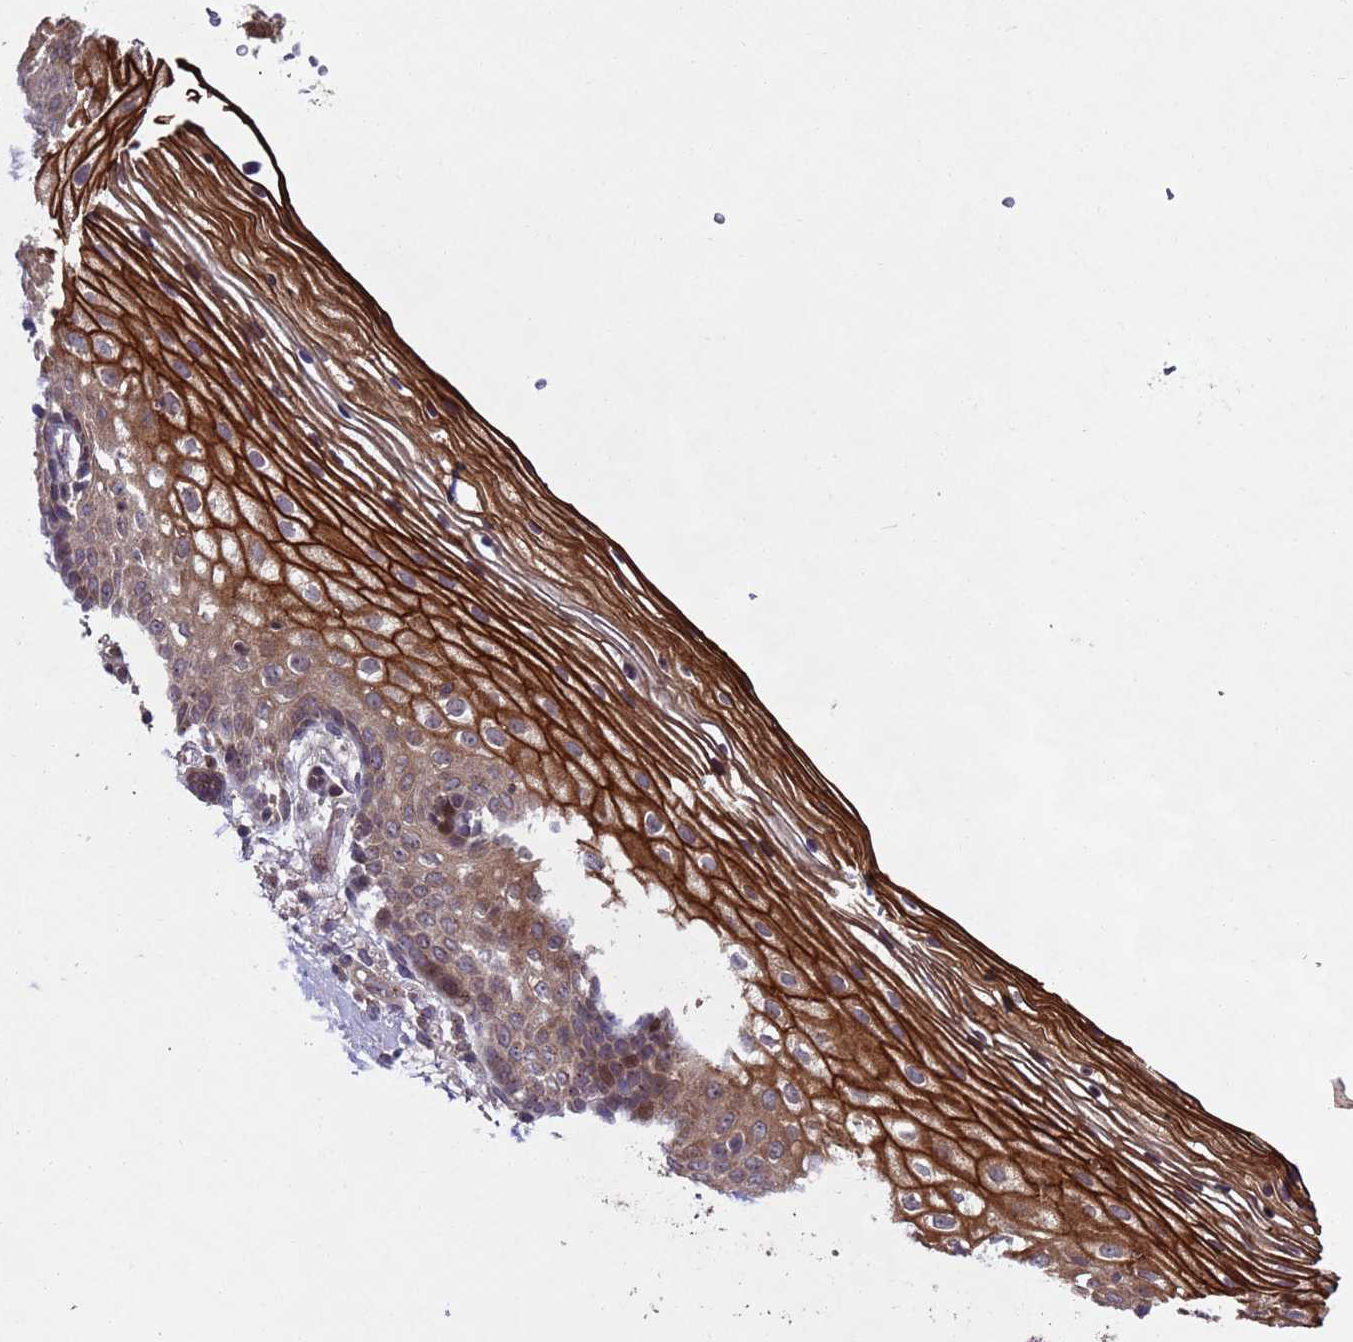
{"staining": {"intensity": "strong", "quantity": ">75%", "location": "cytoplasmic/membranous"}, "tissue": "vagina", "cell_type": "Squamous epithelial cells", "image_type": "normal", "snomed": [{"axis": "morphology", "description": "Normal tissue, NOS"}, {"axis": "topography", "description": "Vagina"}], "caption": "Protein analysis of benign vagina reveals strong cytoplasmic/membranous expression in about >75% of squamous epithelial cells. Using DAB (brown) and hematoxylin (blue) stains, captured at high magnification using brightfield microscopy.", "gene": "TBK1", "patient": {"sex": "female", "age": 60}}